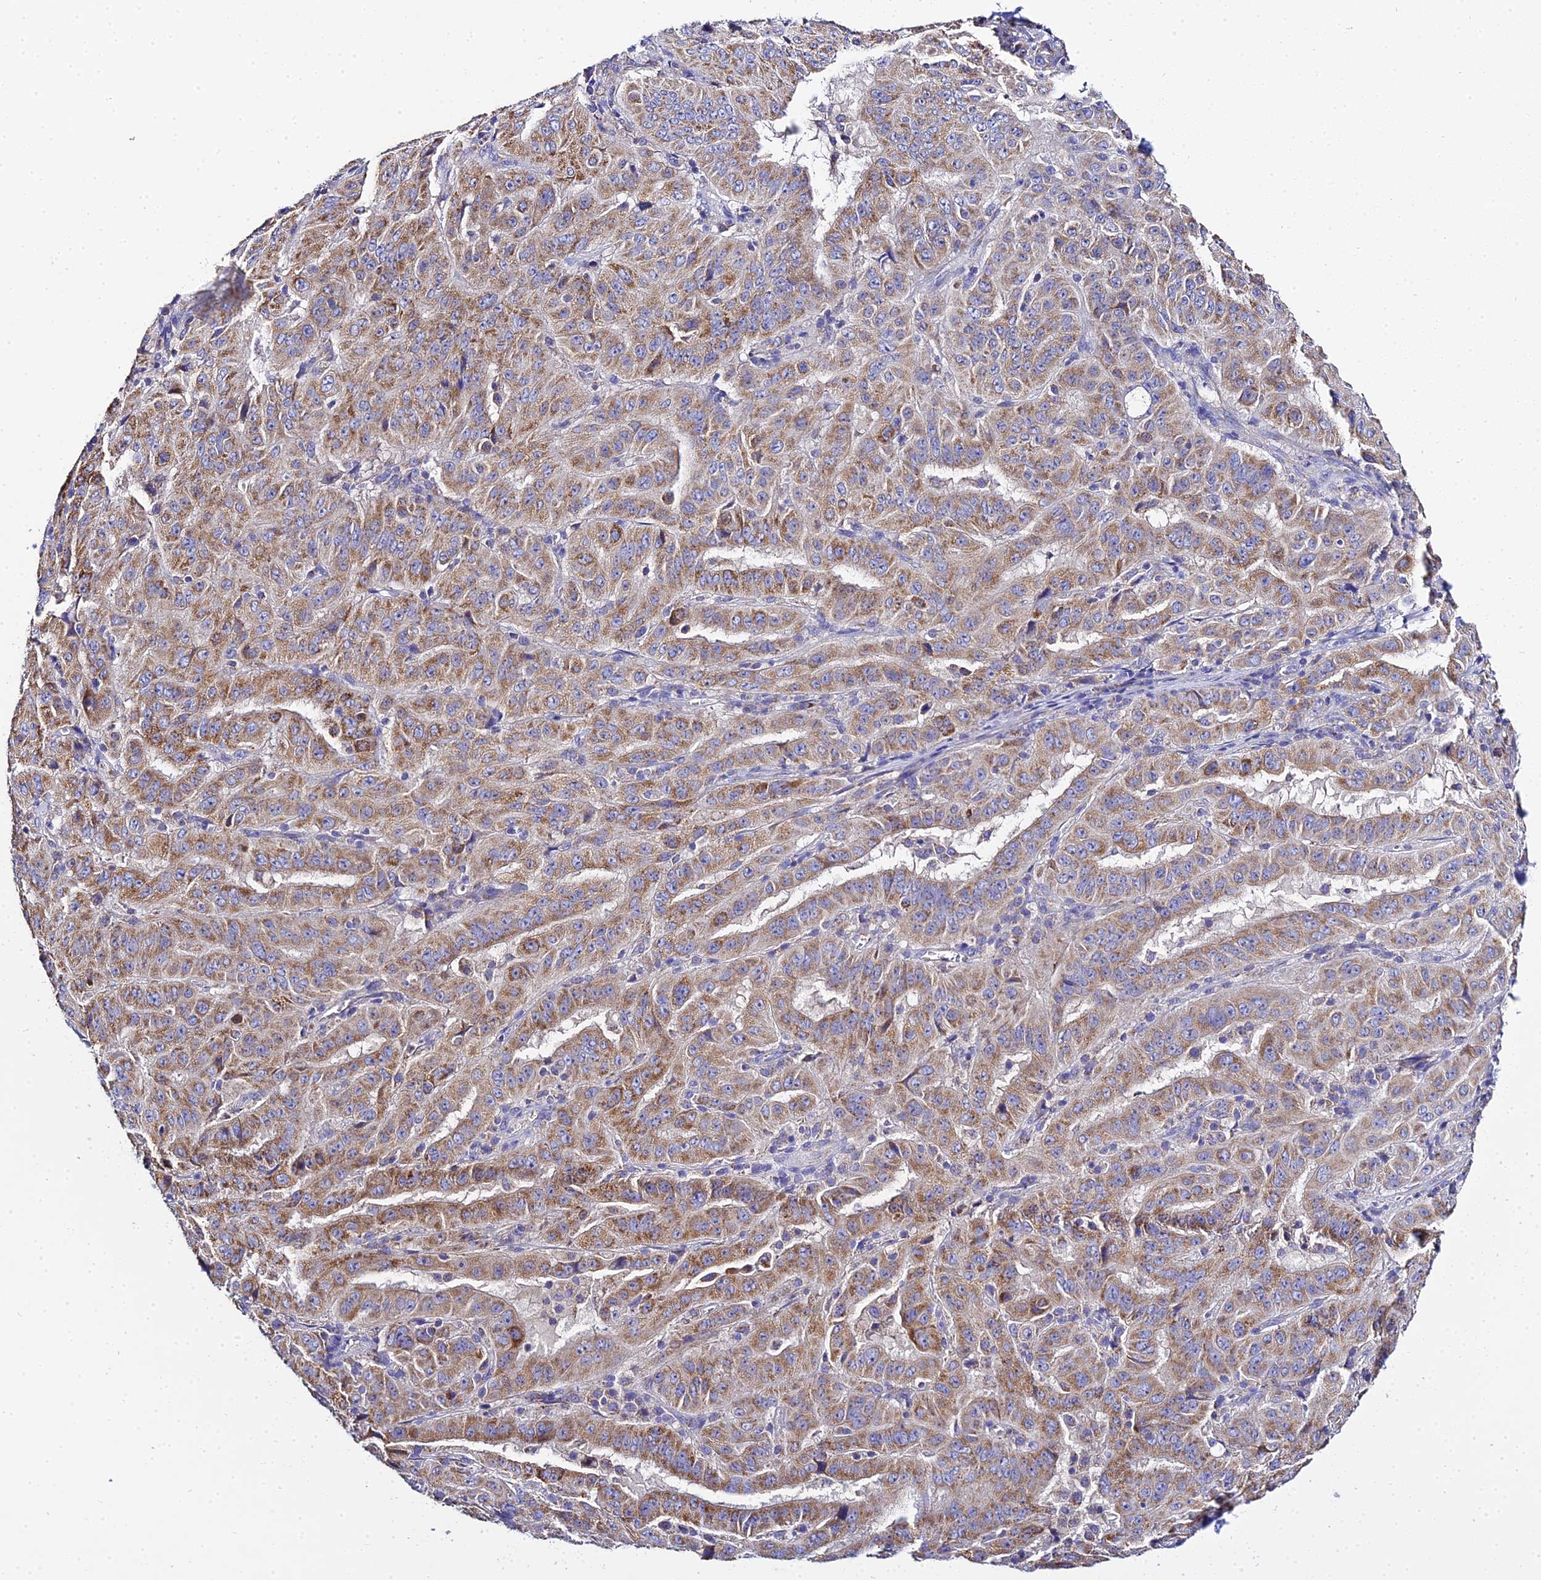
{"staining": {"intensity": "moderate", "quantity": ">75%", "location": "cytoplasmic/membranous"}, "tissue": "pancreatic cancer", "cell_type": "Tumor cells", "image_type": "cancer", "snomed": [{"axis": "morphology", "description": "Adenocarcinoma, NOS"}, {"axis": "topography", "description": "Pancreas"}], "caption": "Immunohistochemistry (IHC) photomicrograph of neoplastic tissue: pancreatic adenocarcinoma stained using IHC demonstrates medium levels of moderate protein expression localized specifically in the cytoplasmic/membranous of tumor cells, appearing as a cytoplasmic/membranous brown color.", "gene": "TYW5", "patient": {"sex": "male", "age": 63}}